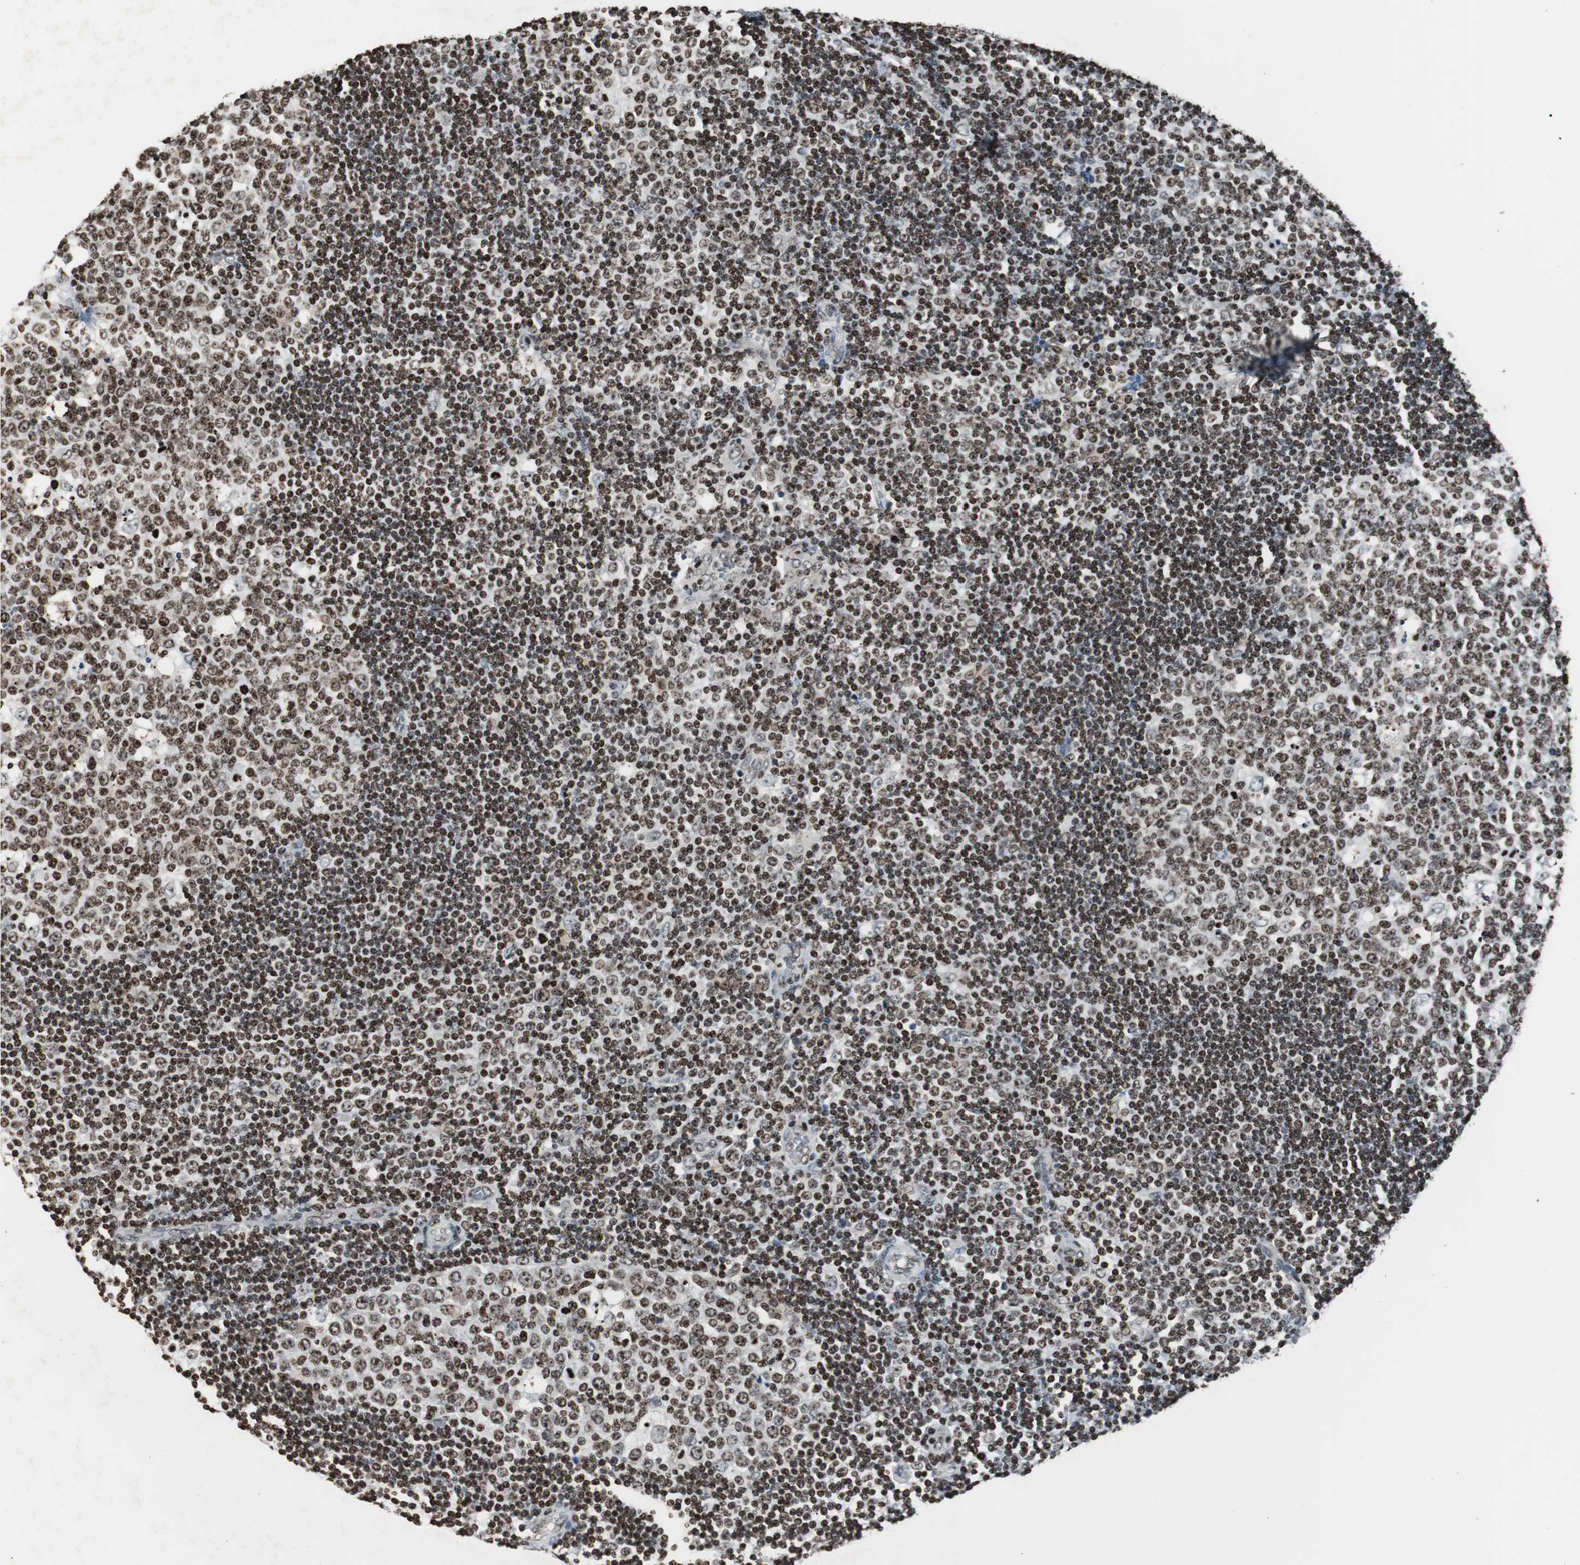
{"staining": {"intensity": "strong", "quantity": ">75%", "location": "nuclear"}, "tissue": "lymph node", "cell_type": "Germinal center cells", "image_type": "normal", "snomed": [{"axis": "morphology", "description": "Normal tissue, NOS"}, {"axis": "topography", "description": "Lymph node"}, {"axis": "topography", "description": "Salivary gland"}], "caption": "A brown stain shows strong nuclear staining of a protein in germinal center cells of benign lymph node. (DAB = brown stain, brightfield microscopy at high magnification).", "gene": "PAXIP1", "patient": {"sex": "male", "age": 8}}